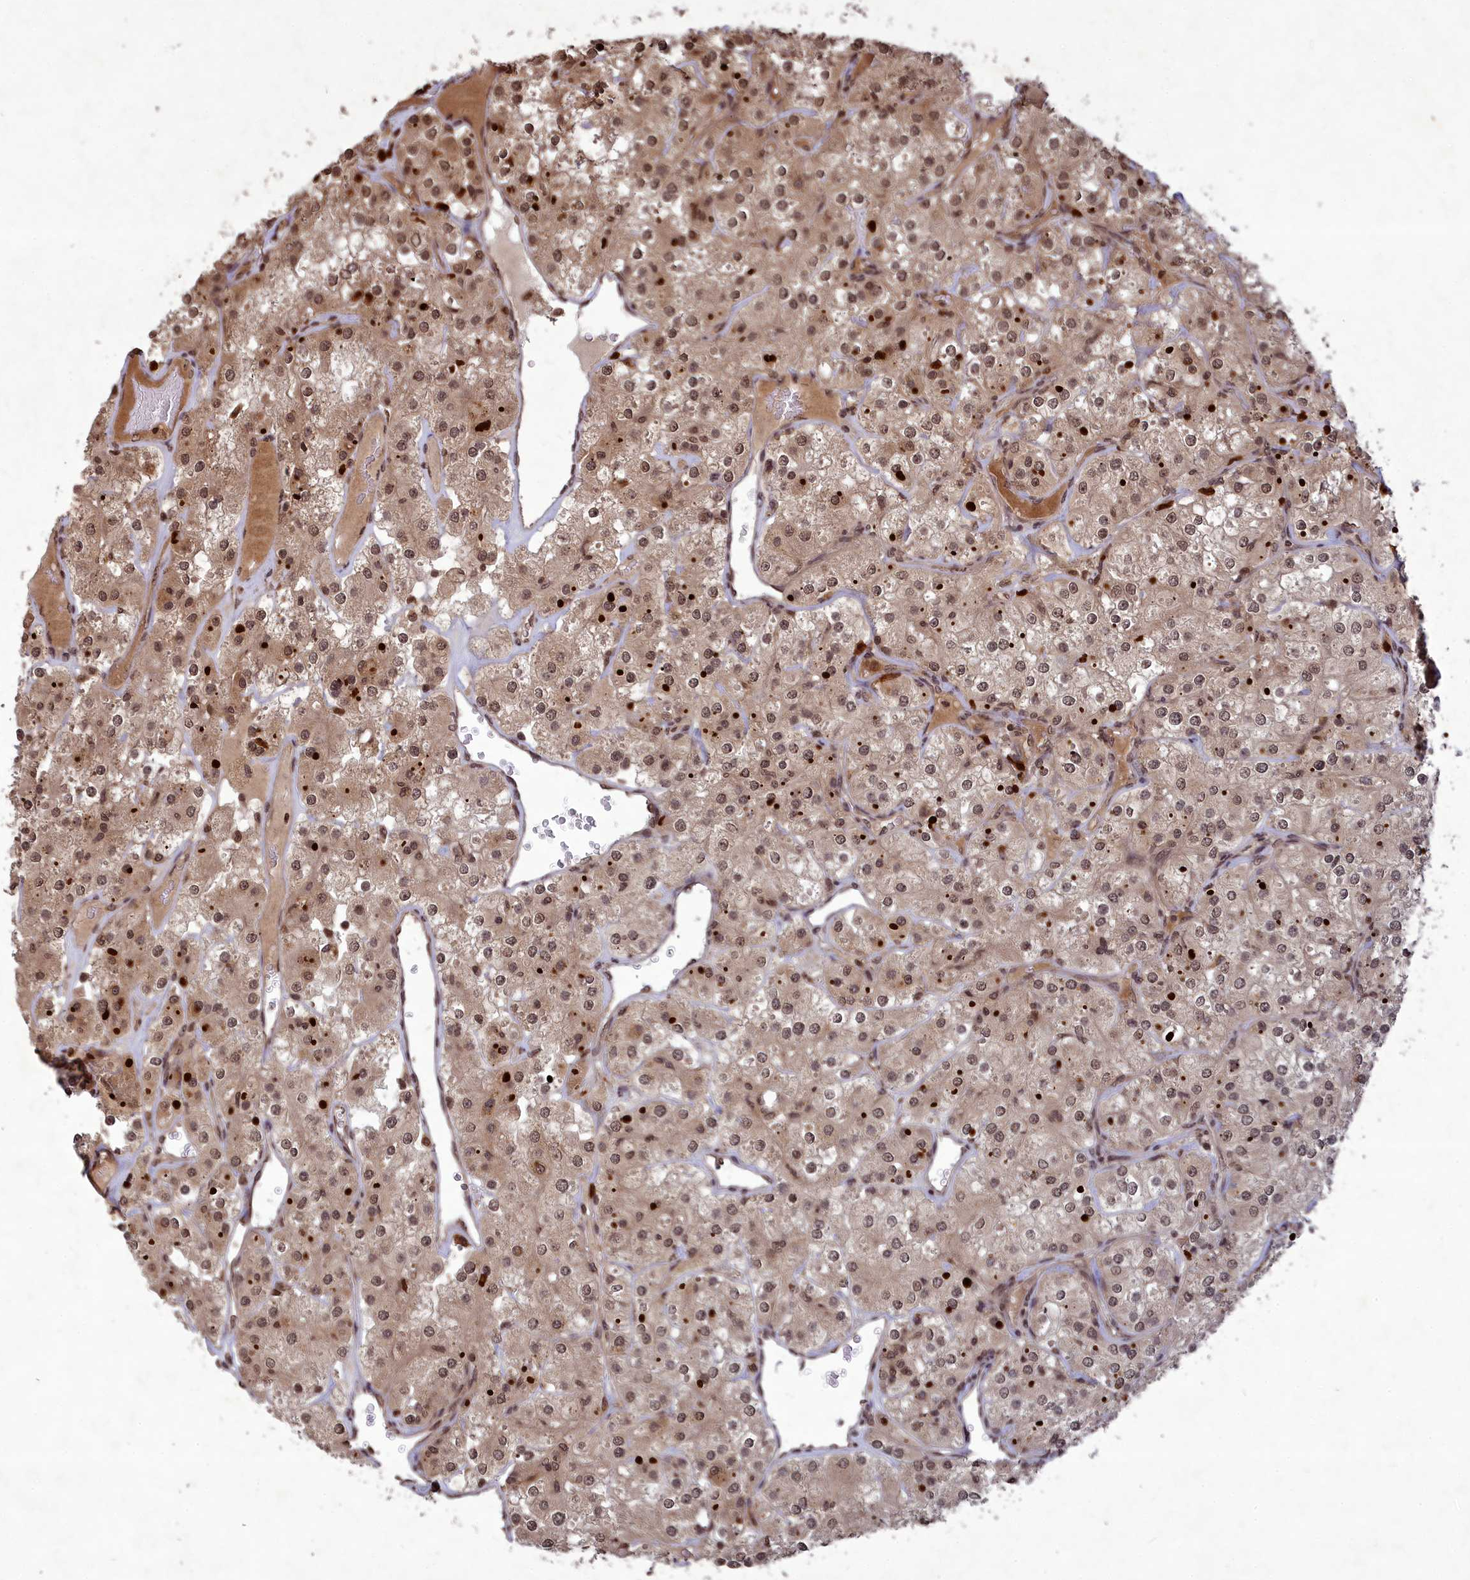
{"staining": {"intensity": "moderate", "quantity": ">75%", "location": "nuclear"}, "tissue": "renal cancer", "cell_type": "Tumor cells", "image_type": "cancer", "snomed": [{"axis": "morphology", "description": "Adenocarcinoma, NOS"}, {"axis": "topography", "description": "Kidney"}], "caption": "Immunohistochemistry (IHC) of renal cancer (adenocarcinoma) reveals medium levels of moderate nuclear staining in about >75% of tumor cells. The protein is stained brown, and the nuclei are stained in blue (DAB (3,3'-diaminobenzidine) IHC with brightfield microscopy, high magnification).", "gene": "SRMS", "patient": {"sex": "male", "age": 77}}